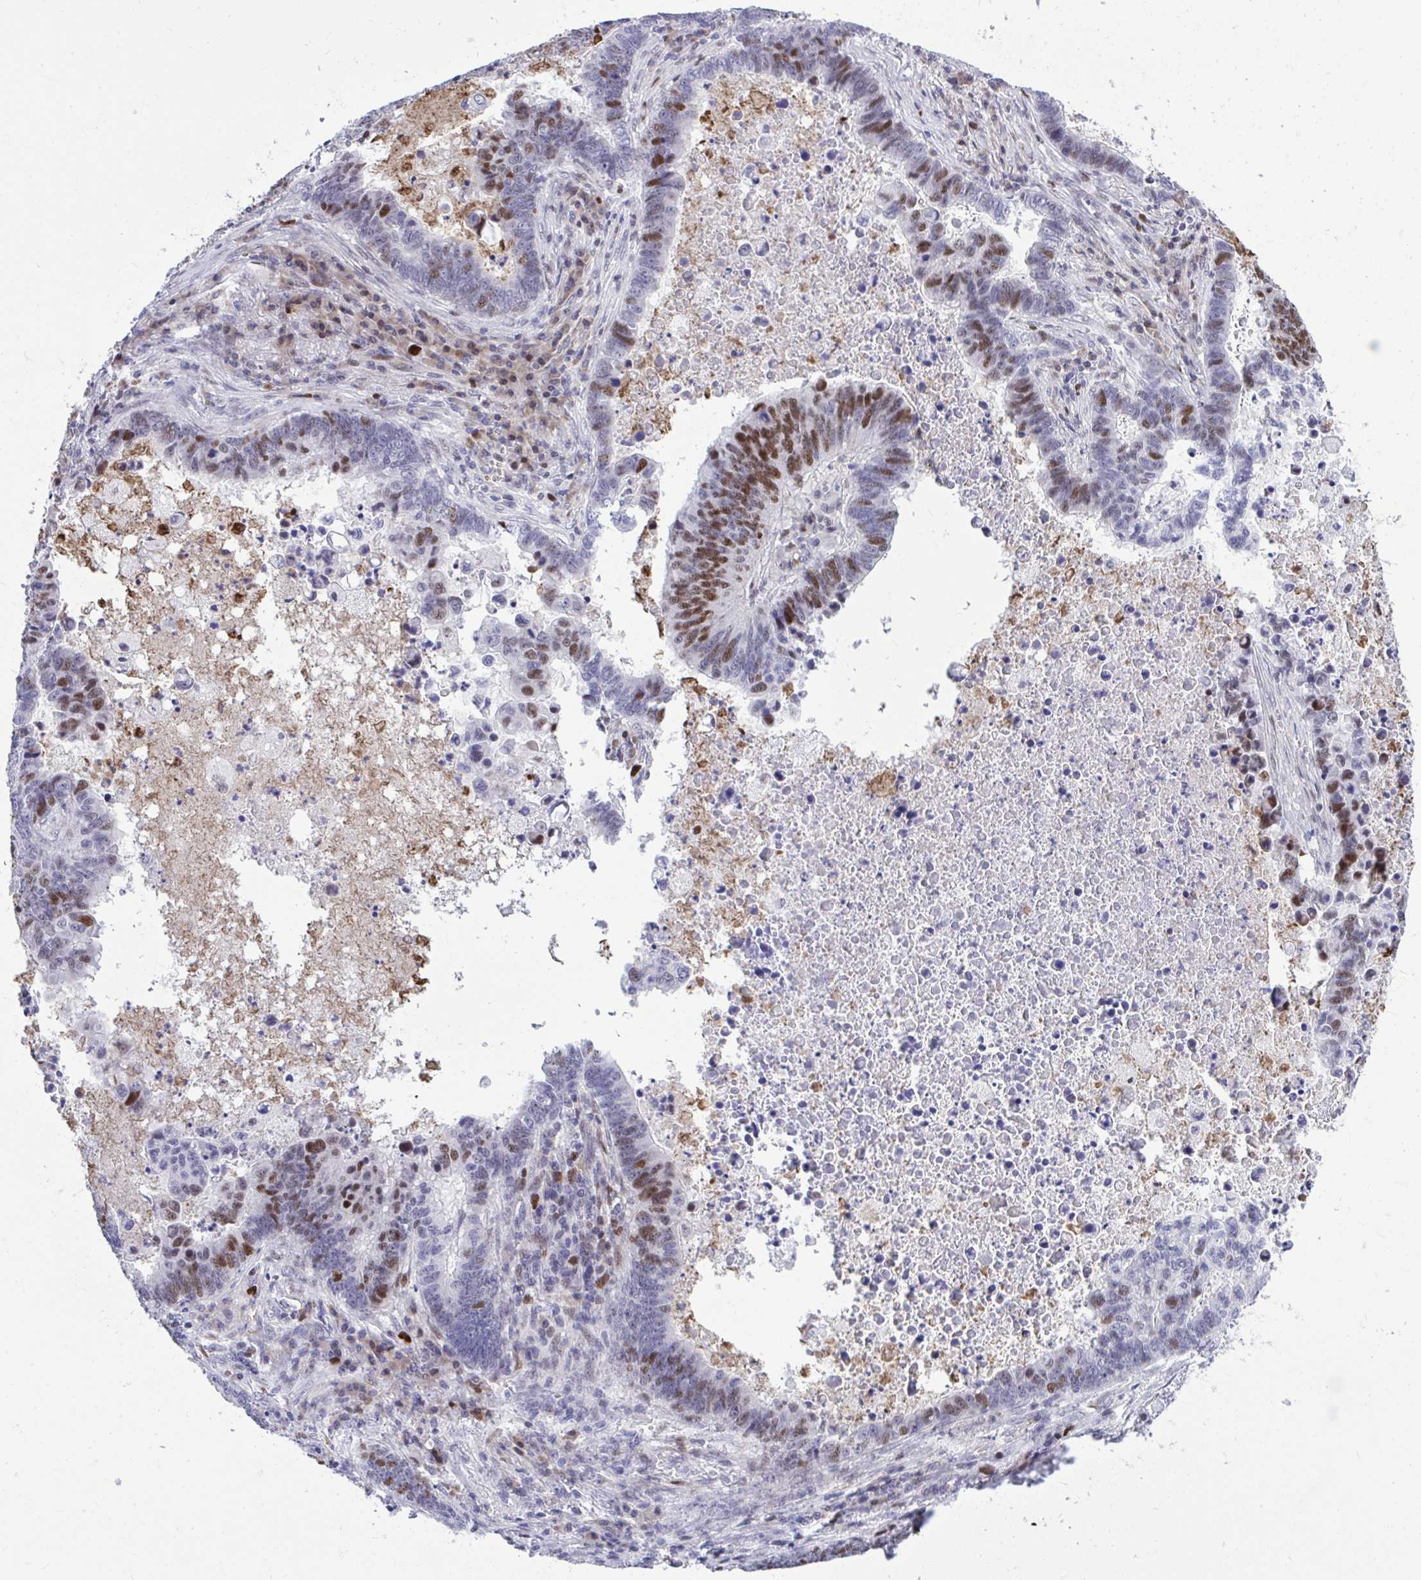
{"staining": {"intensity": "strong", "quantity": "25%-75%", "location": "nuclear"}, "tissue": "lung cancer", "cell_type": "Tumor cells", "image_type": "cancer", "snomed": [{"axis": "morphology", "description": "Aneuploidy"}, {"axis": "morphology", "description": "Adenocarcinoma, NOS"}, {"axis": "morphology", "description": "Adenocarcinoma primary or metastatic"}, {"axis": "topography", "description": "Lung"}], "caption": "An immunohistochemistry histopathology image of neoplastic tissue is shown. Protein staining in brown shows strong nuclear positivity in lung cancer (adenocarcinoma primary or metastatic) within tumor cells.", "gene": "C1QL2", "patient": {"sex": "female", "age": 75}}